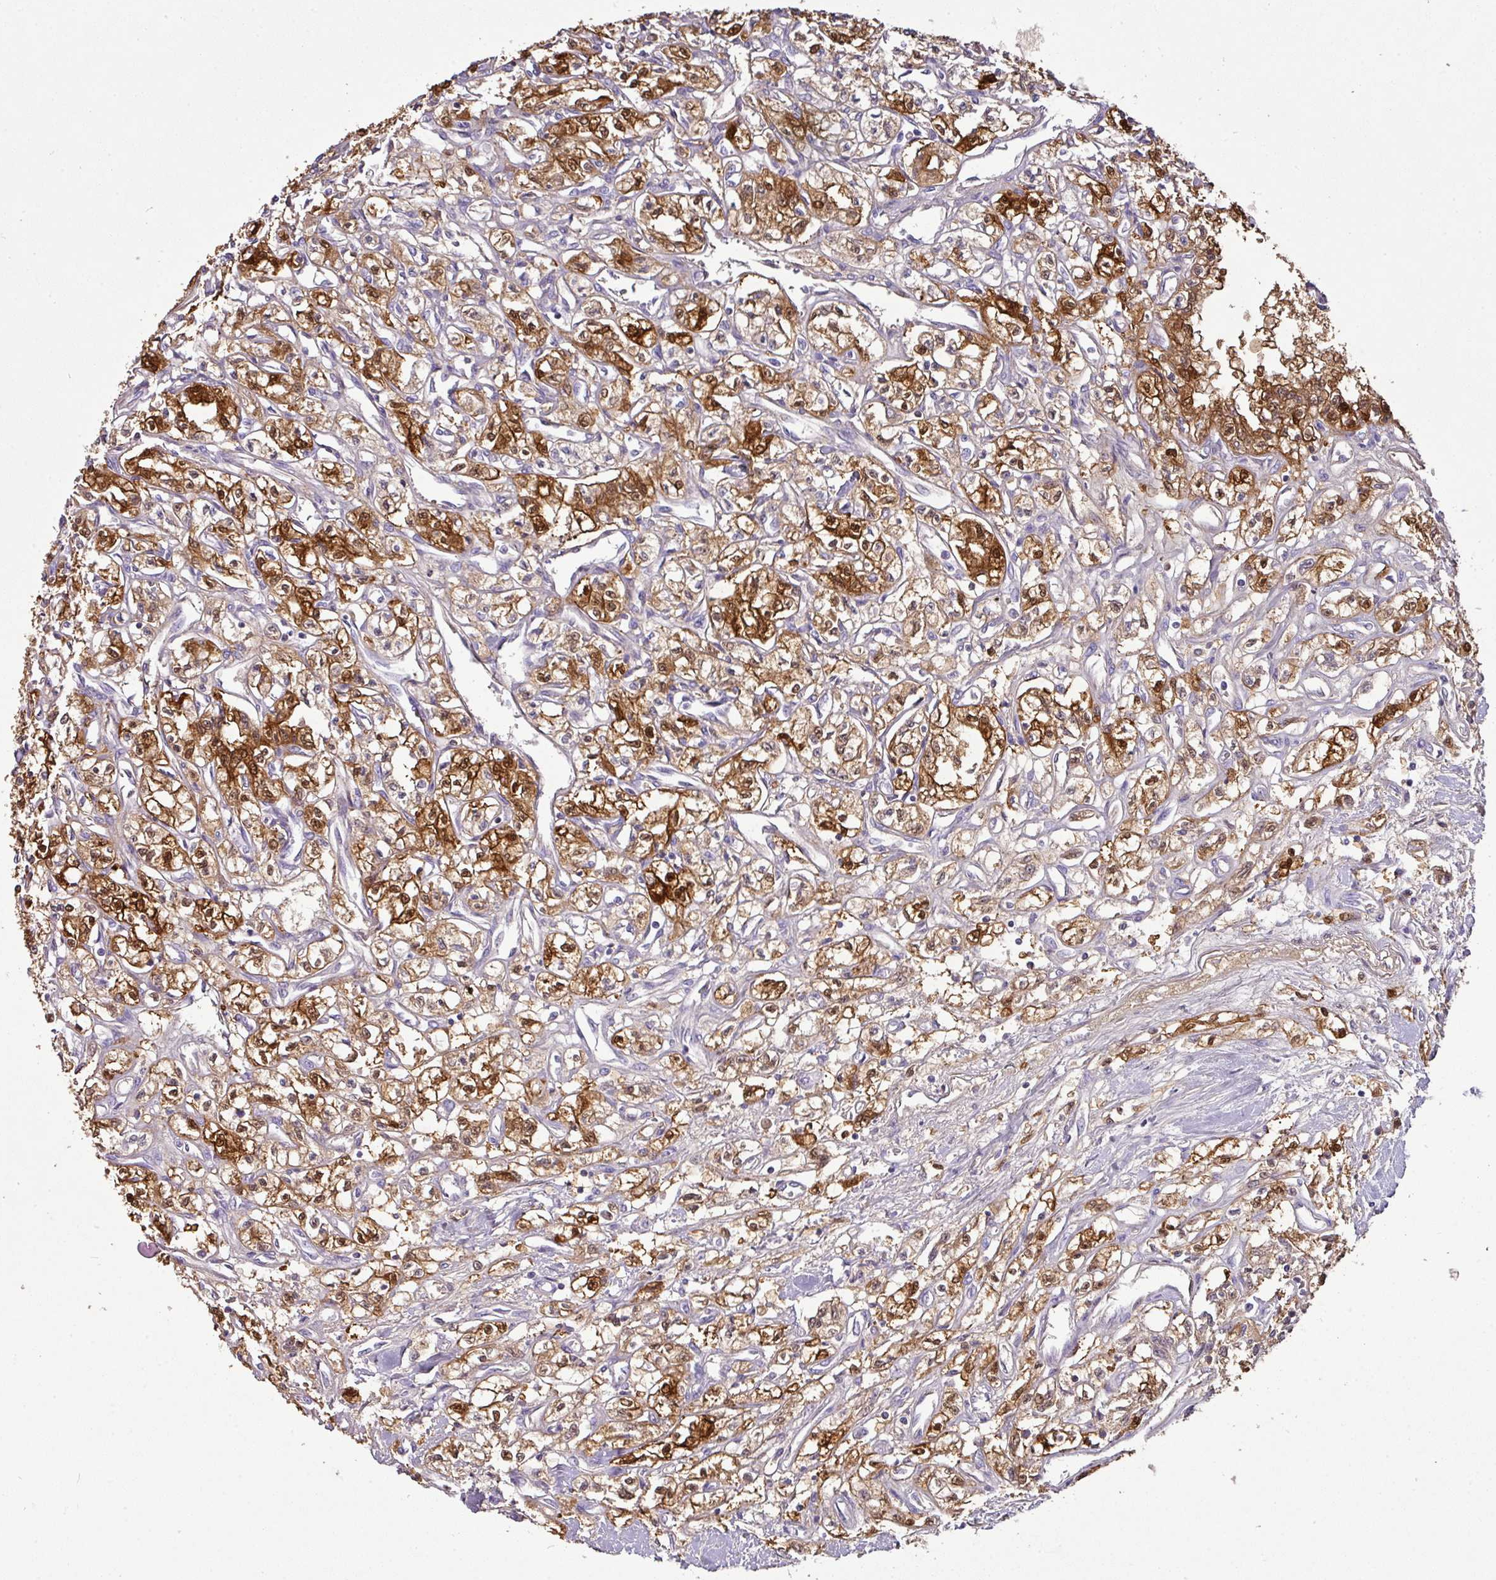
{"staining": {"intensity": "strong", "quantity": "25%-75%", "location": "cytoplasmic/membranous"}, "tissue": "renal cancer", "cell_type": "Tumor cells", "image_type": "cancer", "snomed": [{"axis": "morphology", "description": "Adenocarcinoma, NOS"}, {"axis": "topography", "description": "Kidney"}], "caption": "This is an image of immunohistochemistry staining of adenocarcinoma (renal), which shows strong positivity in the cytoplasmic/membranous of tumor cells.", "gene": "GSTA3", "patient": {"sex": "male", "age": 56}}